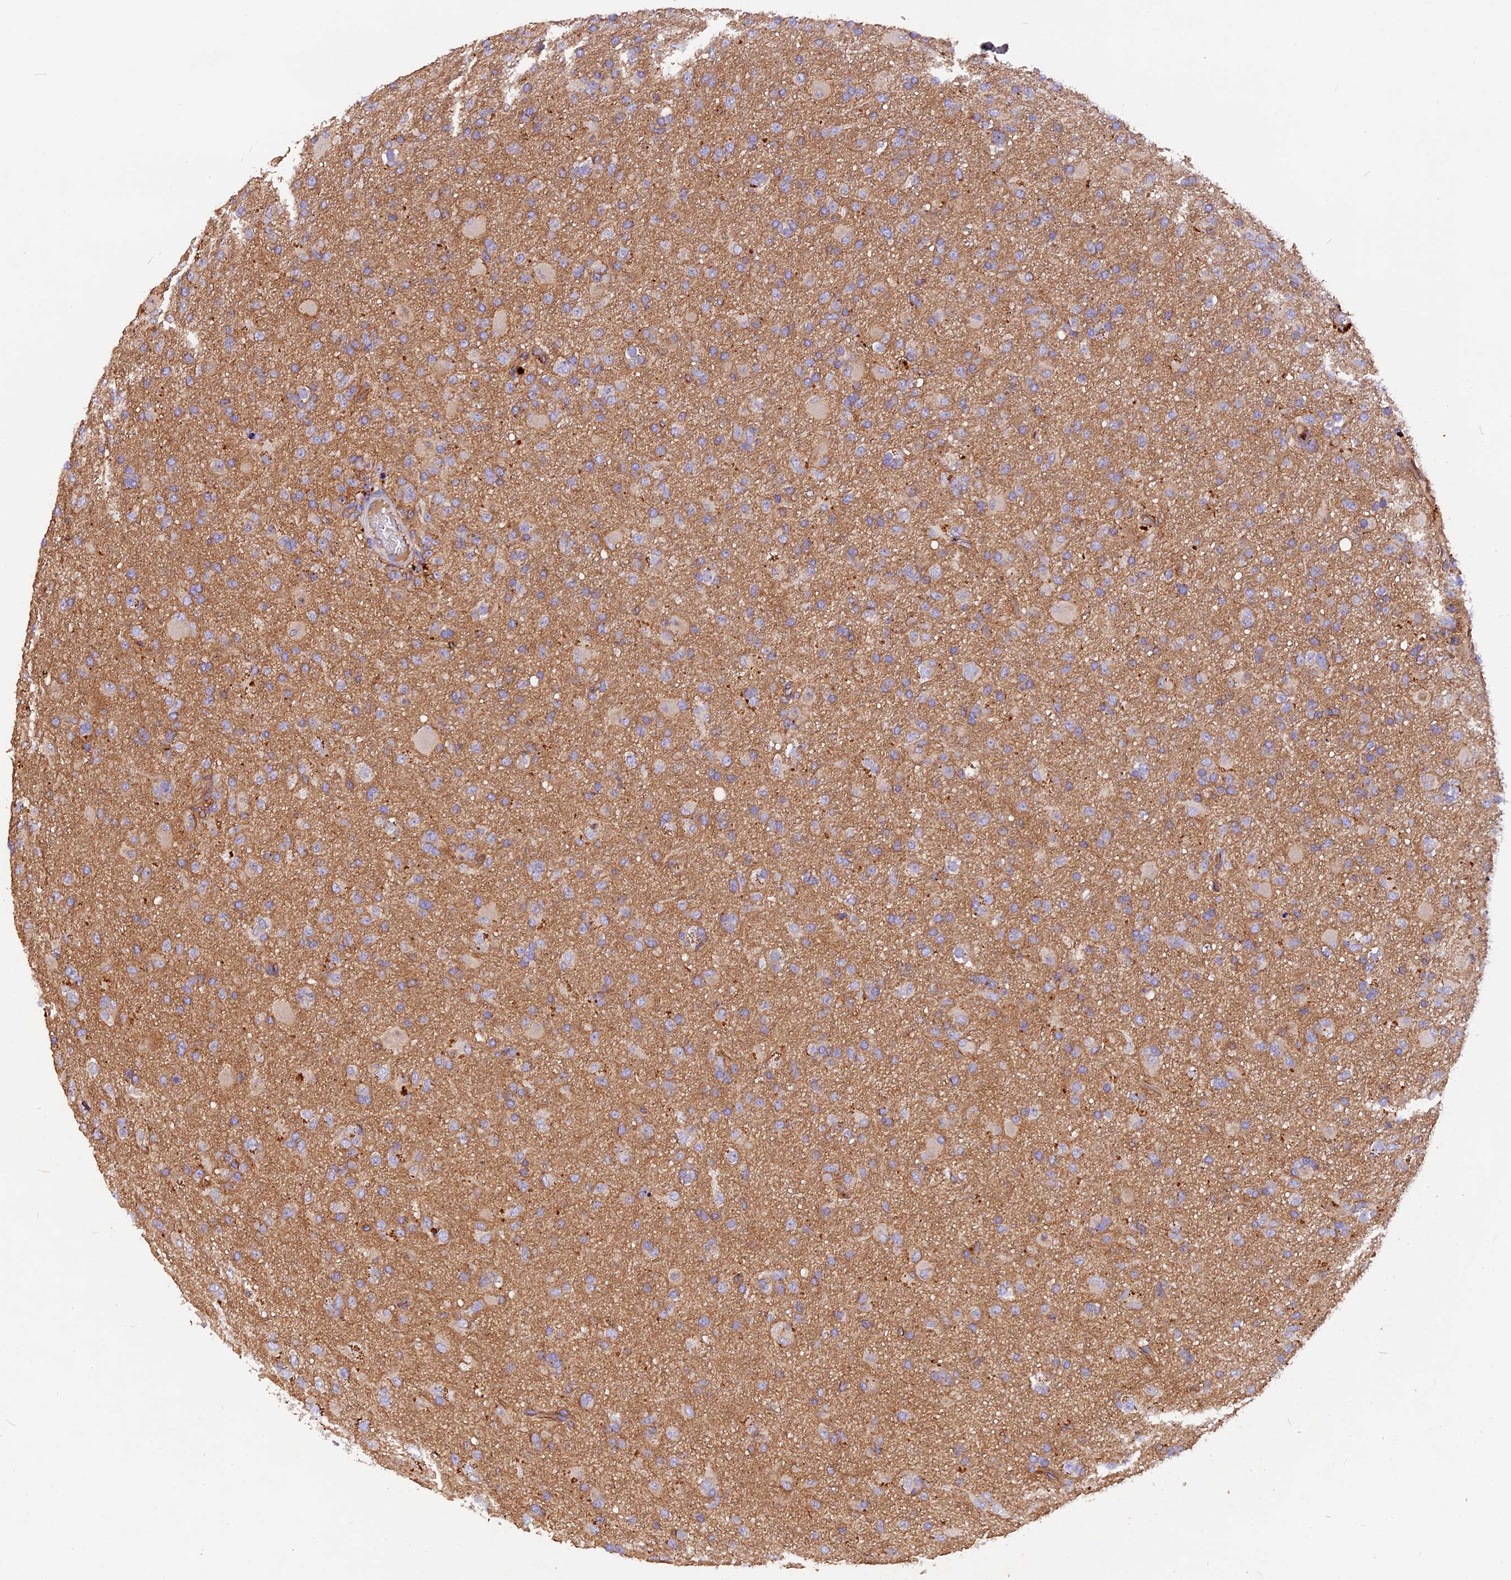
{"staining": {"intensity": "weak", "quantity": "25%-75%", "location": "cytoplasmic/membranous"}, "tissue": "glioma", "cell_type": "Tumor cells", "image_type": "cancer", "snomed": [{"axis": "morphology", "description": "Glioma, malignant, Low grade"}, {"axis": "topography", "description": "Brain"}], "caption": "An image showing weak cytoplasmic/membranous expression in approximately 25%-75% of tumor cells in malignant glioma (low-grade), as visualized by brown immunohistochemical staining.", "gene": "ERMARD", "patient": {"sex": "male", "age": 65}}